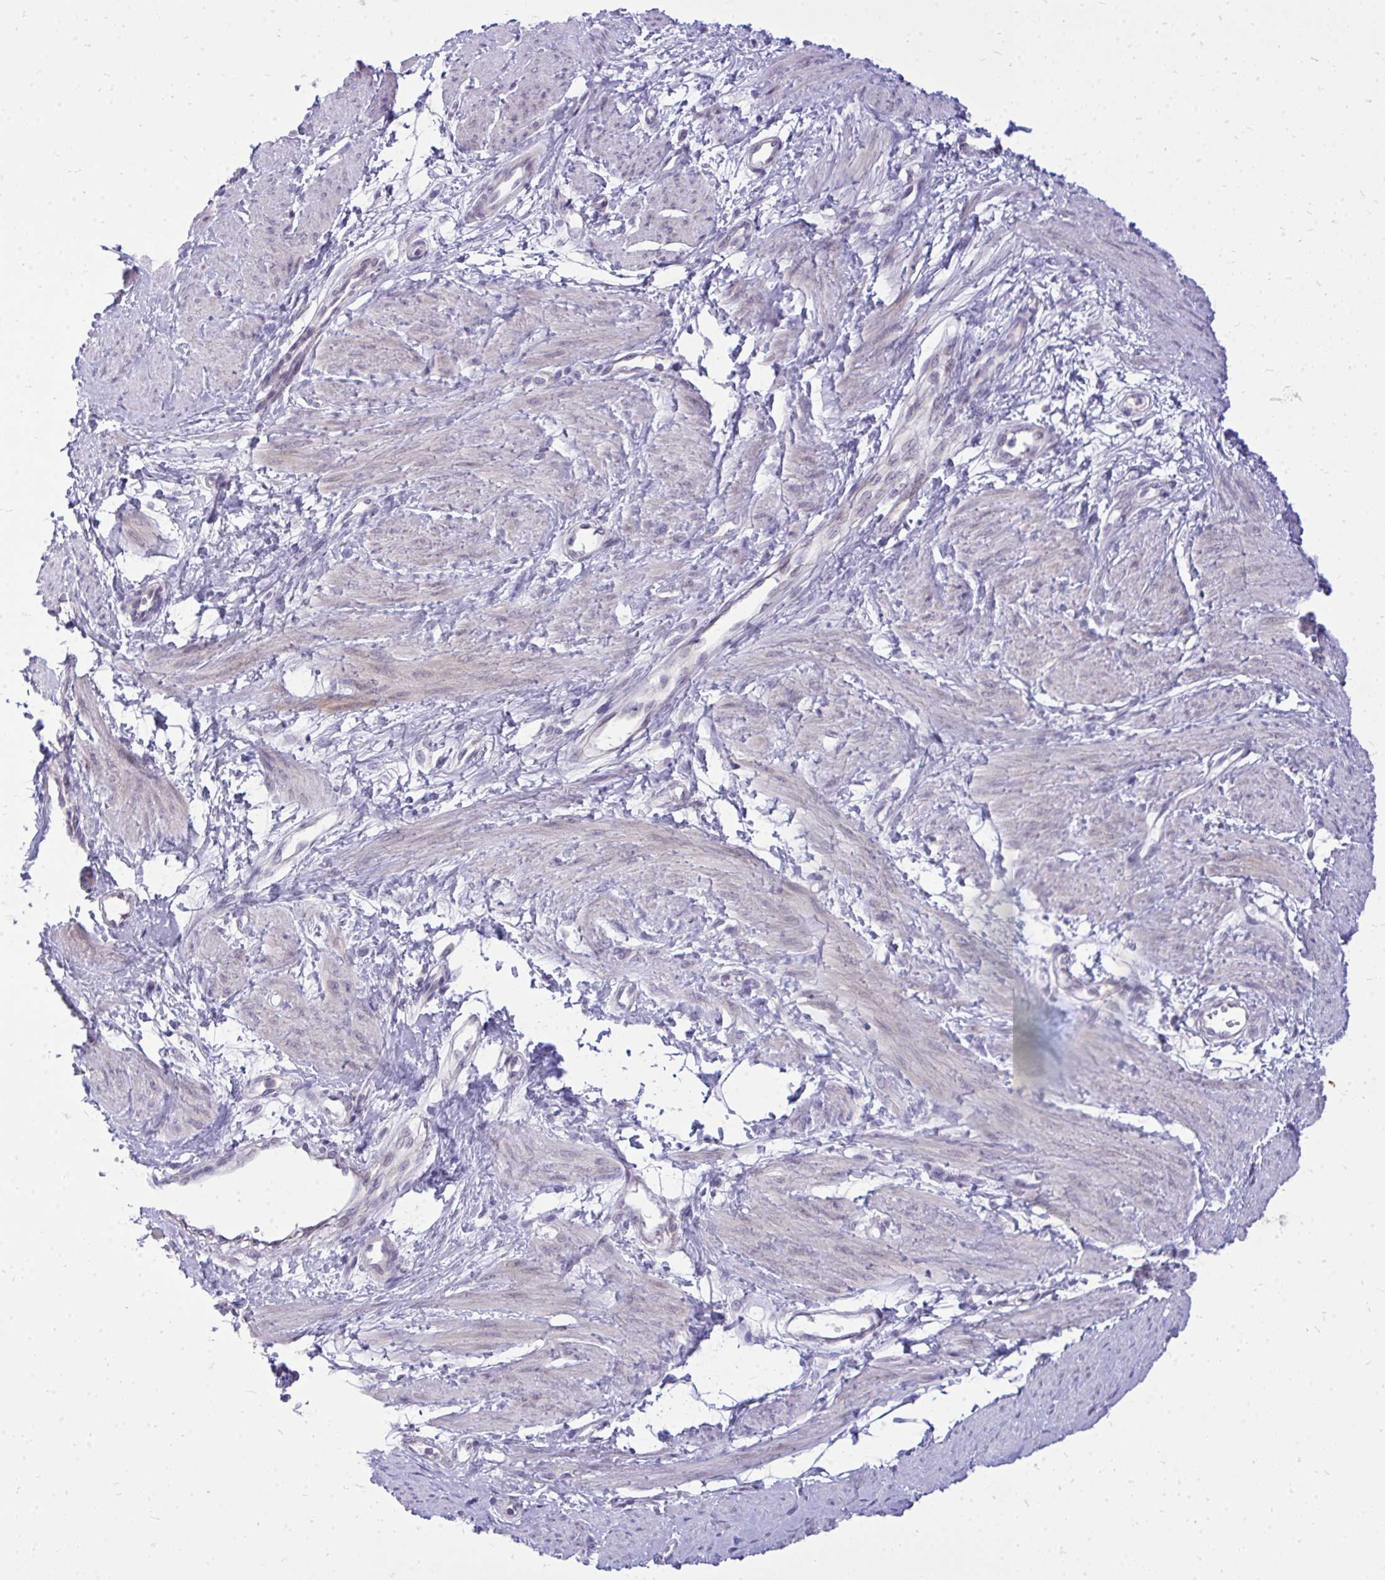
{"staining": {"intensity": "negative", "quantity": "none", "location": "none"}, "tissue": "smooth muscle", "cell_type": "Smooth muscle cells", "image_type": "normal", "snomed": [{"axis": "morphology", "description": "Normal tissue, NOS"}, {"axis": "topography", "description": "Smooth muscle"}, {"axis": "topography", "description": "Uterus"}], "caption": "A high-resolution photomicrograph shows immunohistochemistry staining of benign smooth muscle, which reveals no significant positivity in smooth muscle cells. (Stains: DAB IHC with hematoxylin counter stain, Microscopy: brightfield microscopy at high magnification).", "gene": "SPTBN2", "patient": {"sex": "female", "age": 39}}